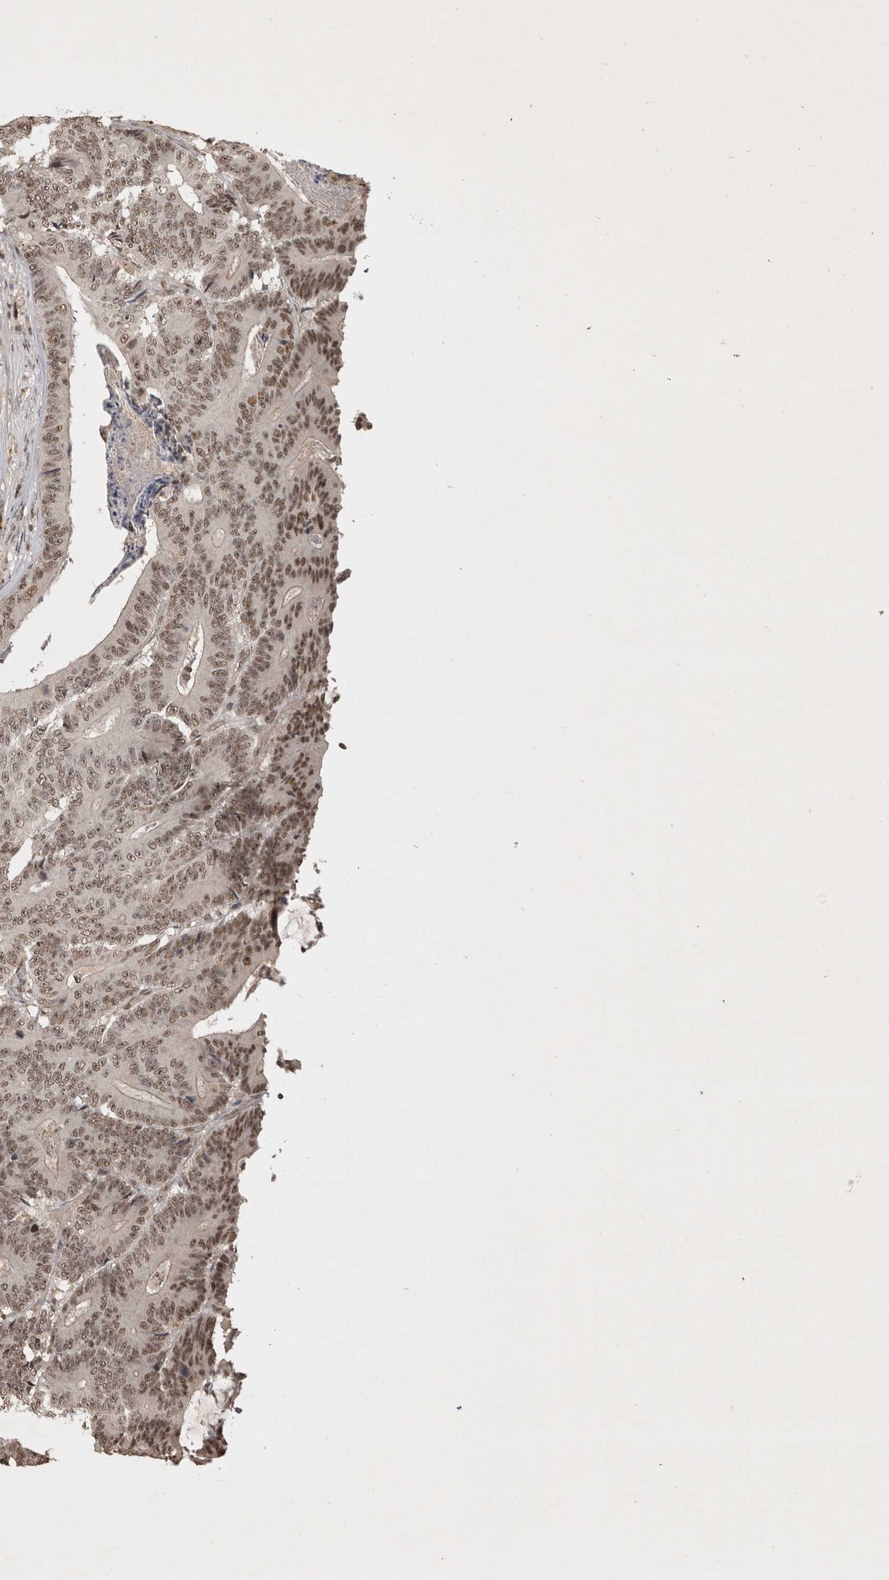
{"staining": {"intensity": "moderate", "quantity": ">75%", "location": "nuclear"}, "tissue": "colorectal cancer", "cell_type": "Tumor cells", "image_type": "cancer", "snomed": [{"axis": "morphology", "description": "Adenocarcinoma, NOS"}, {"axis": "topography", "description": "Colon"}], "caption": "This is a micrograph of IHC staining of colorectal adenocarcinoma, which shows moderate expression in the nuclear of tumor cells.", "gene": "CBLL1", "patient": {"sex": "male", "age": 83}}